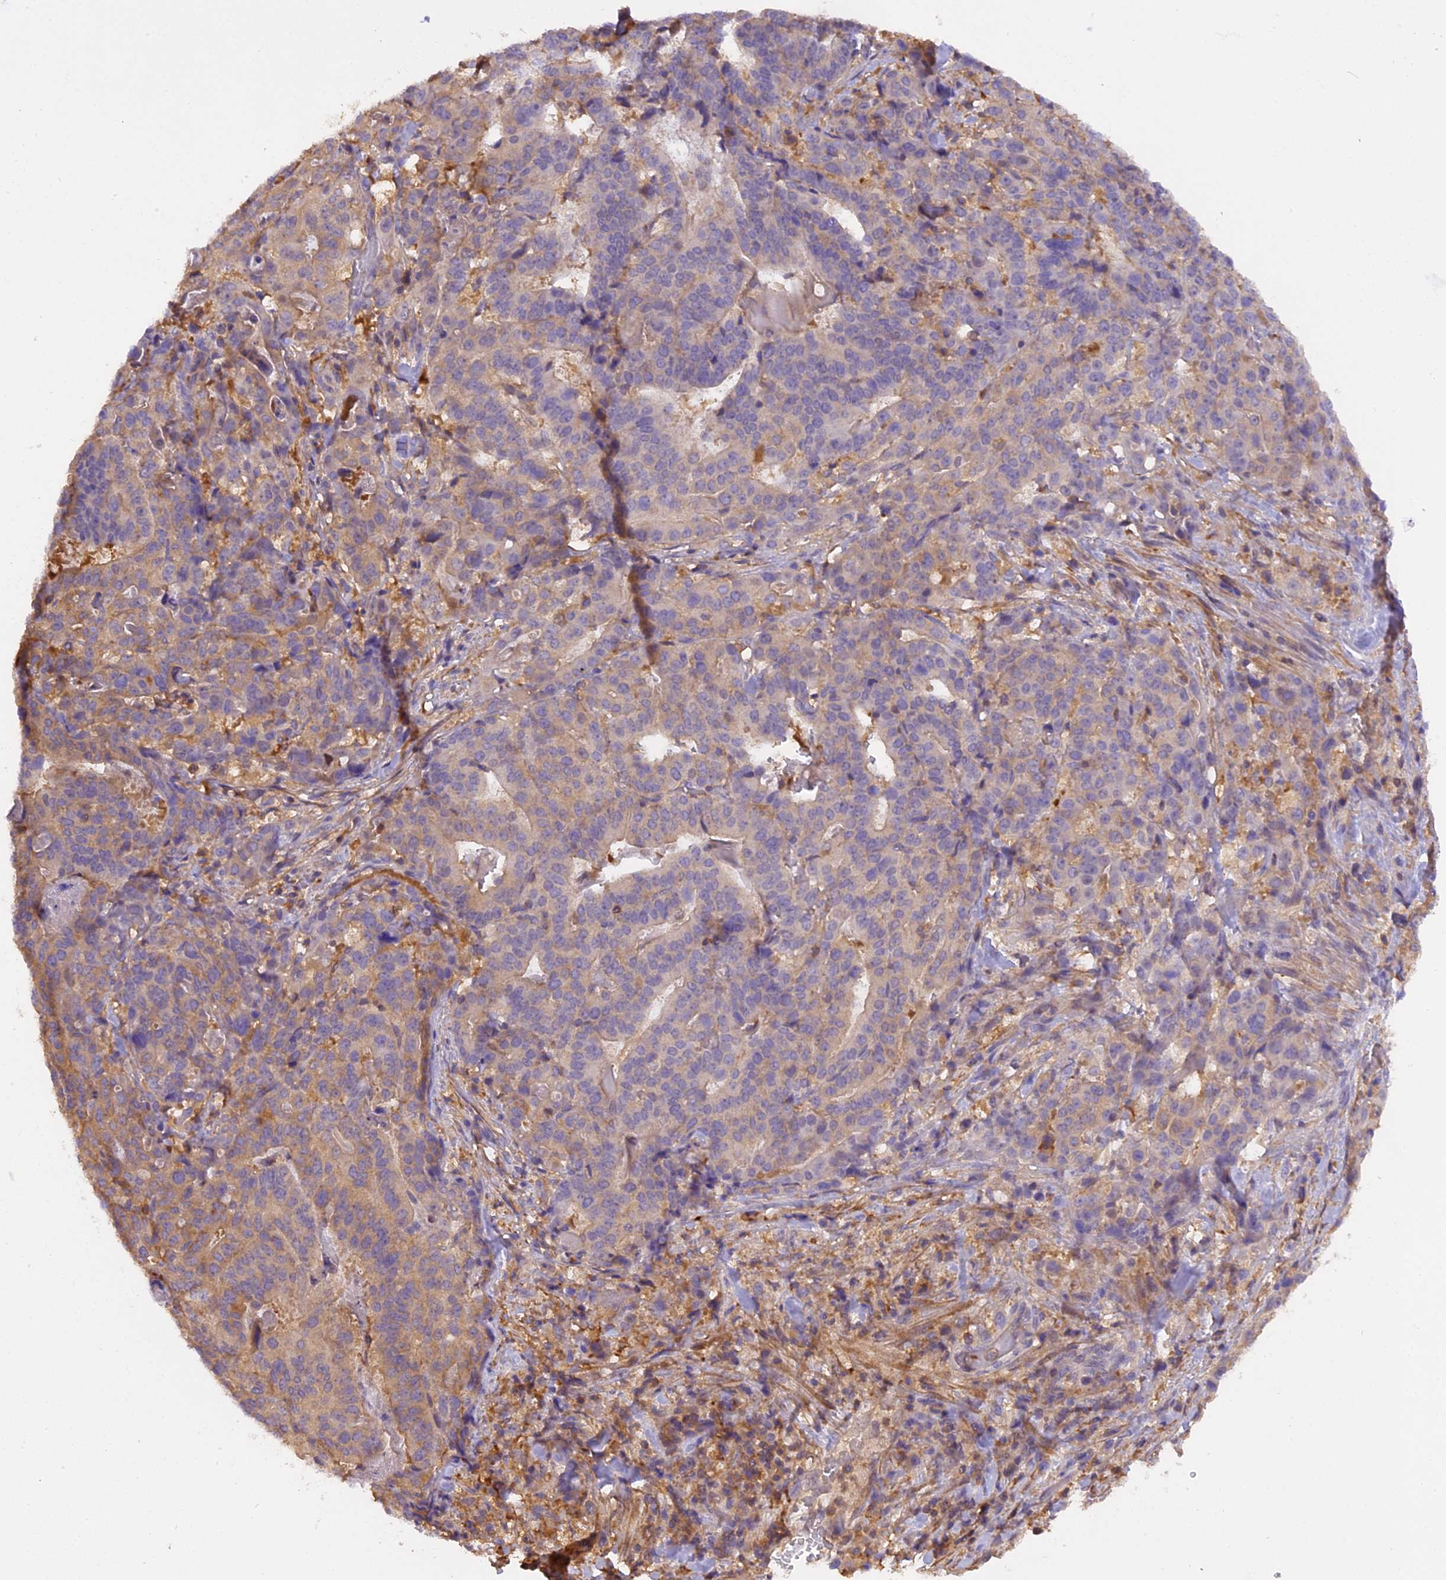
{"staining": {"intensity": "weak", "quantity": "<25%", "location": "cytoplasmic/membranous"}, "tissue": "stomach cancer", "cell_type": "Tumor cells", "image_type": "cancer", "snomed": [{"axis": "morphology", "description": "Adenocarcinoma, NOS"}, {"axis": "topography", "description": "Stomach"}], "caption": "This is an immunohistochemistry (IHC) micrograph of stomach adenocarcinoma. There is no positivity in tumor cells.", "gene": "STOML1", "patient": {"sex": "male", "age": 48}}